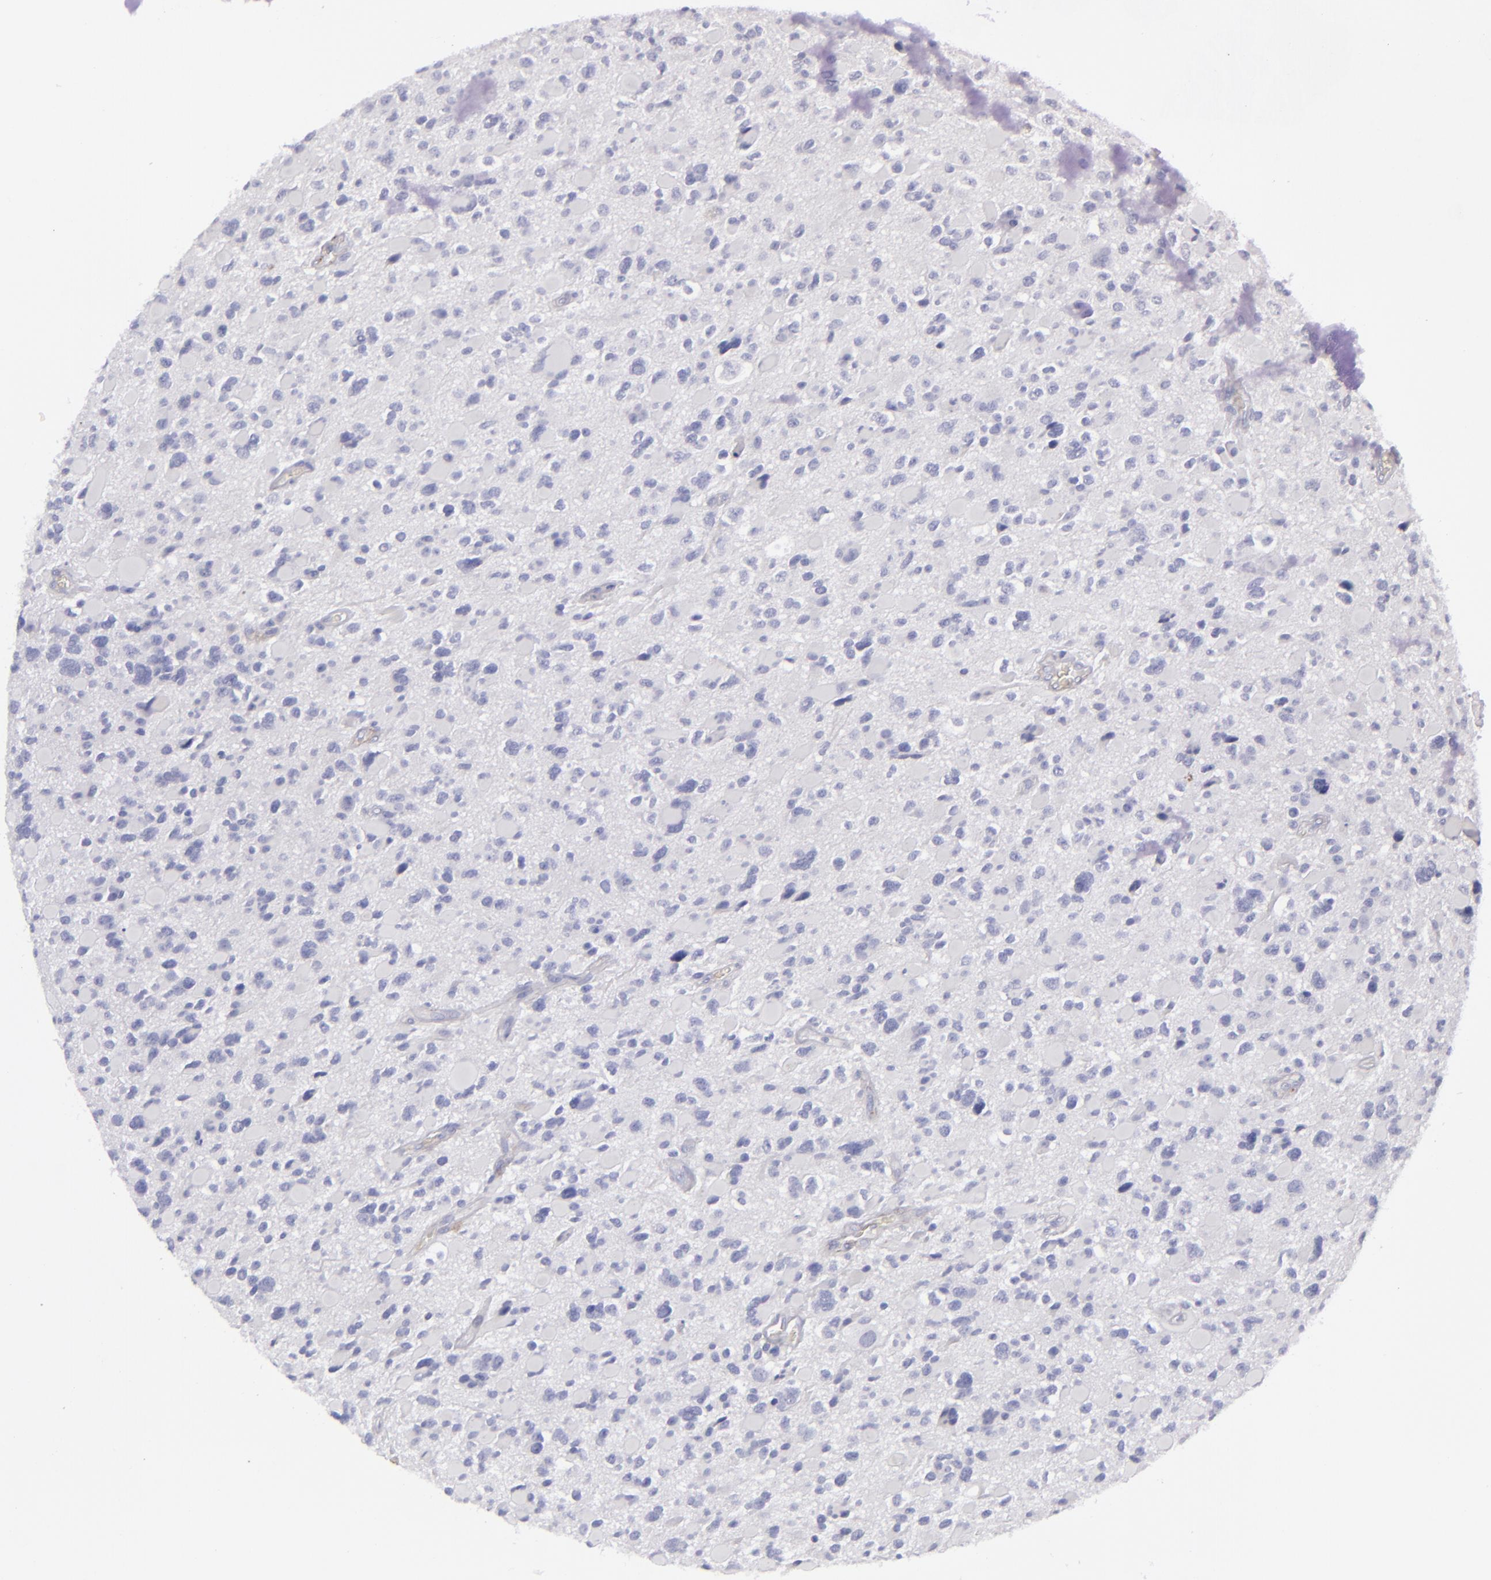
{"staining": {"intensity": "negative", "quantity": "none", "location": "none"}, "tissue": "glioma", "cell_type": "Tumor cells", "image_type": "cancer", "snomed": [{"axis": "morphology", "description": "Glioma, malignant, High grade"}, {"axis": "topography", "description": "Brain"}], "caption": "Human malignant high-grade glioma stained for a protein using immunohistochemistry (IHC) displays no positivity in tumor cells.", "gene": "ANPEP", "patient": {"sex": "female", "age": 37}}